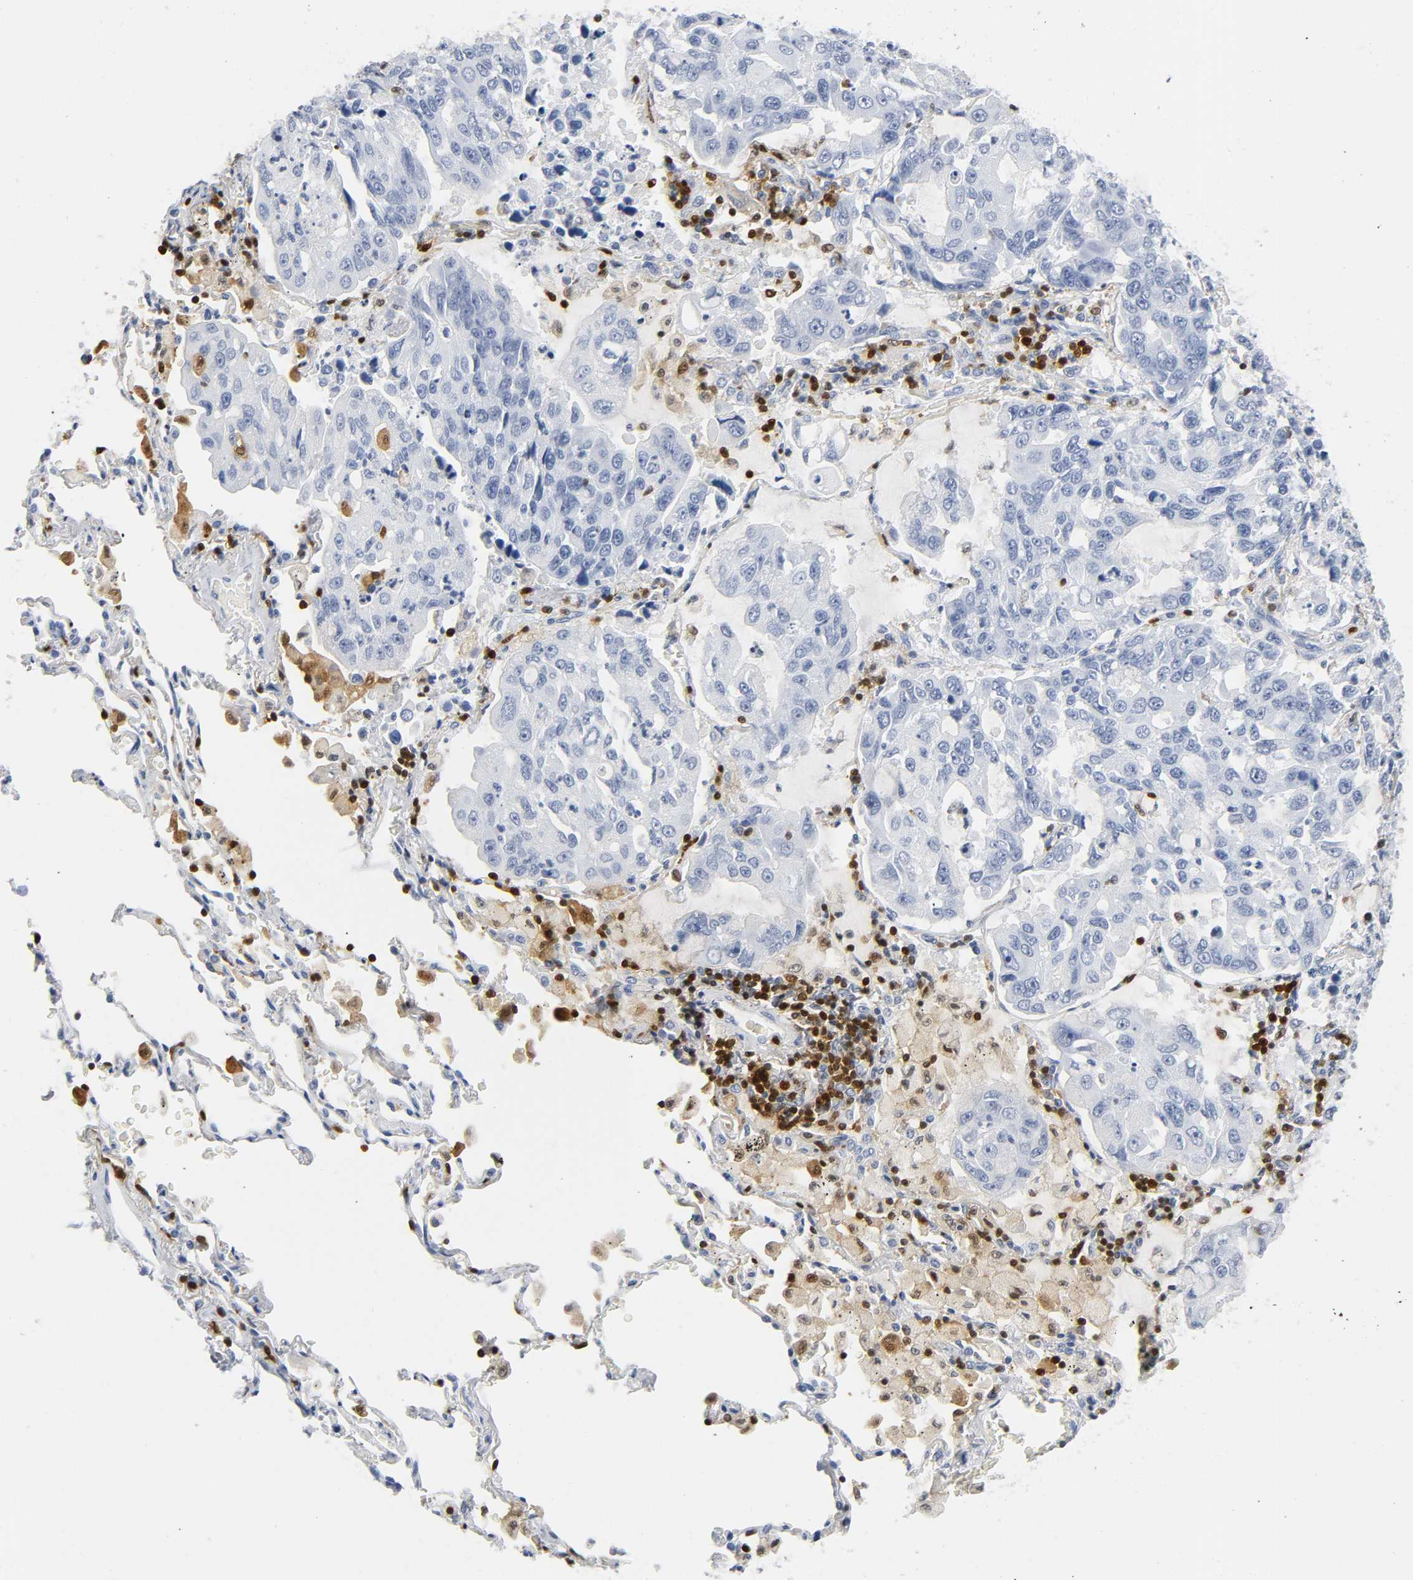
{"staining": {"intensity": "negative", "quantity": "none", "location": "none"}, "tissue": "lung cancer", "cell_type": "Tumor cells", "image_type": "cancer", "snomed": [{"axis": "morphology", "description": "Adenocarcinoma, NOS"}, {"axis": "topography", "description": "Lung"}], "caption": "DAB (3,3'-diaminobenzidine) immunohistochemical staining of lung cancer shows no significant positivity in tumor cells. (DAB immunohistochemistry visualized using brightfield microscopy, high magnification).", "gene": "DOK2", "patient": {"sex": "male", "age": 64}}